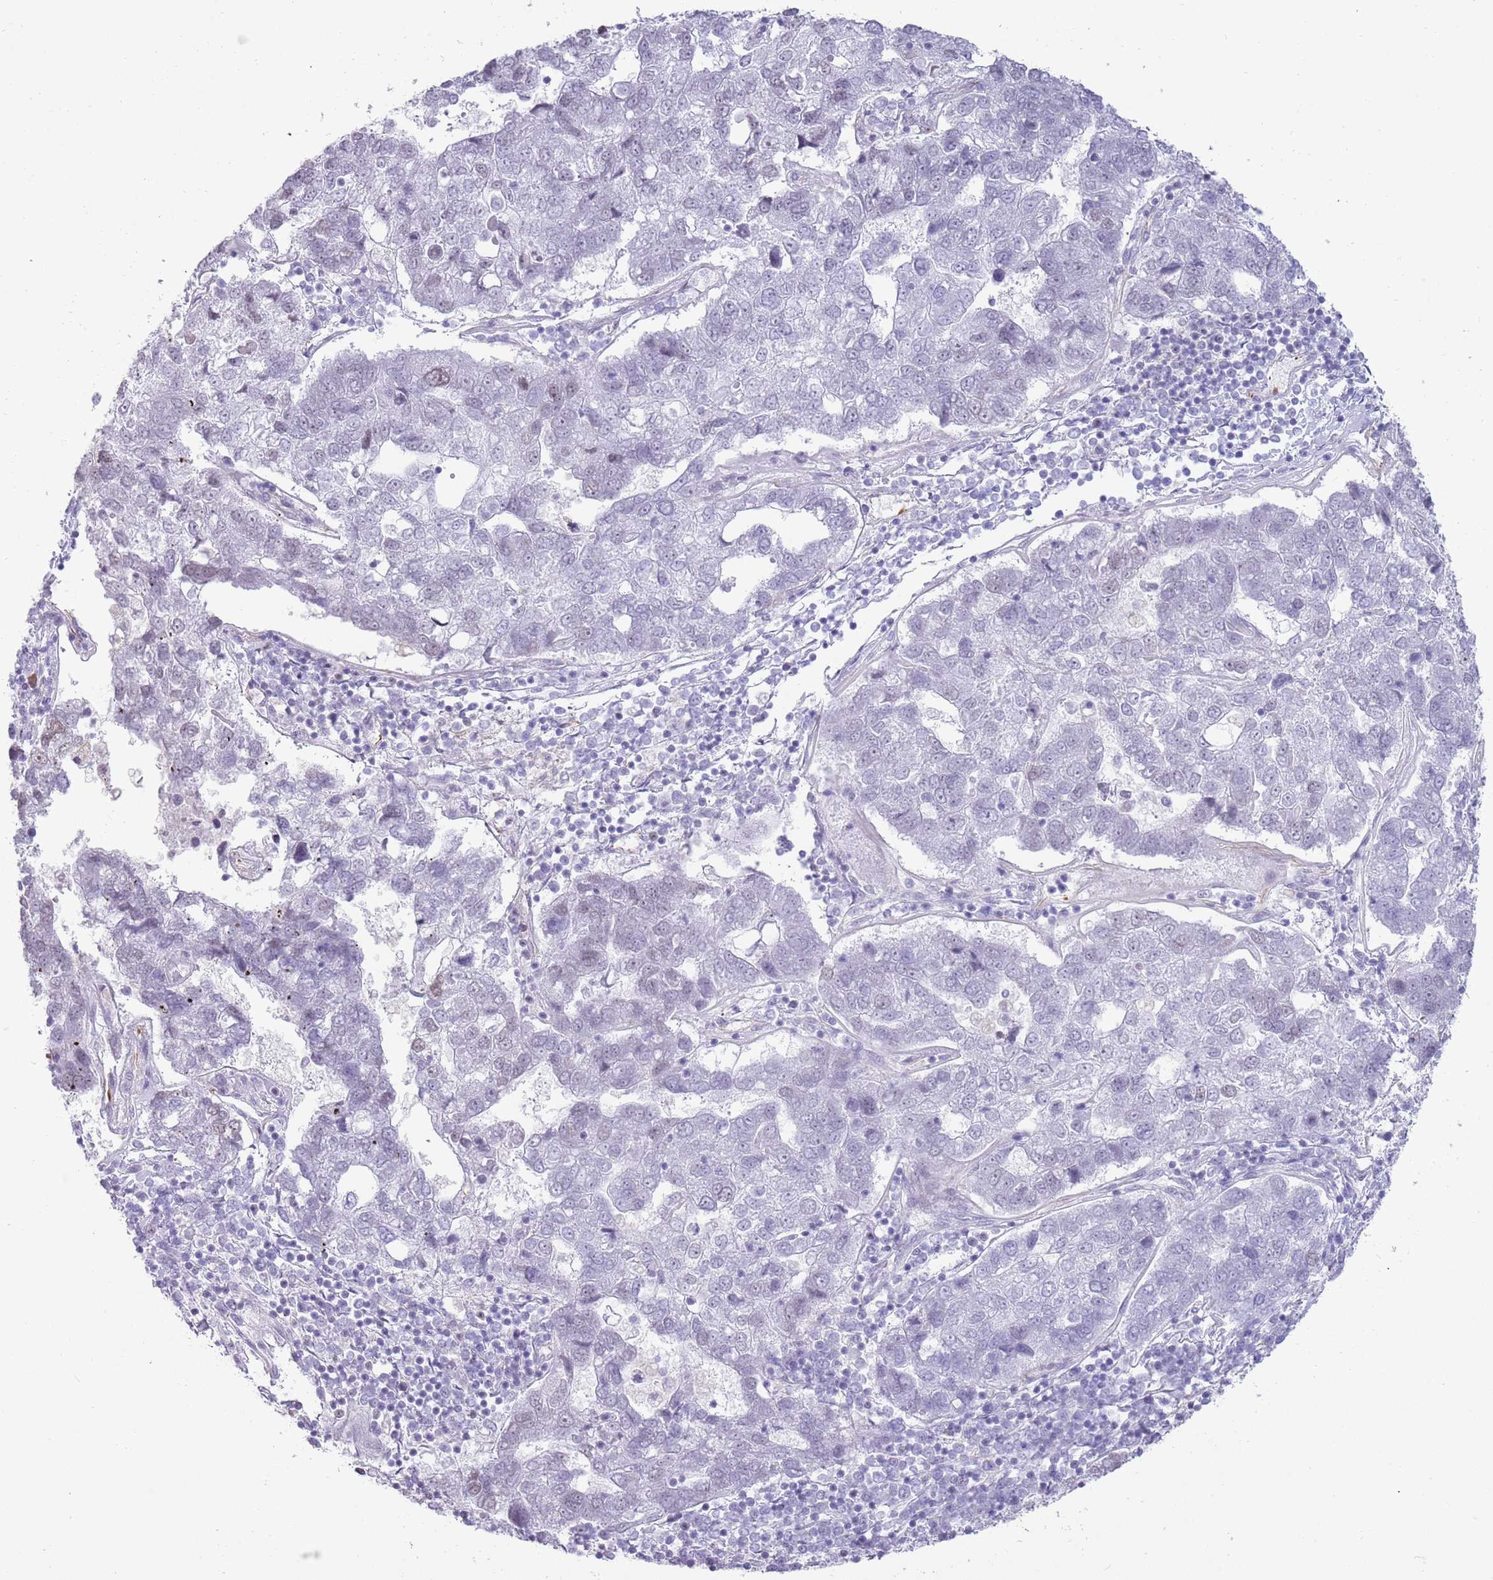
{"staining": {"intensity": "negative", "quantity": "none", "location": "none"}, "tissue": "pancreatic cancer", "cell_type": "Tumor cells", "image_type": "cancer", "snomed": [{"axis": "morphology", "description": "Adenocarcinoma, NOS"}, {"axis": "topography", "description": "Pancreas"}], "caption": "Immunohistochemistry of pancreatic cancer shows no expression in tumor cells.", "gene": "NBPF3", "patient": {"sex": "female", "age": 61}}